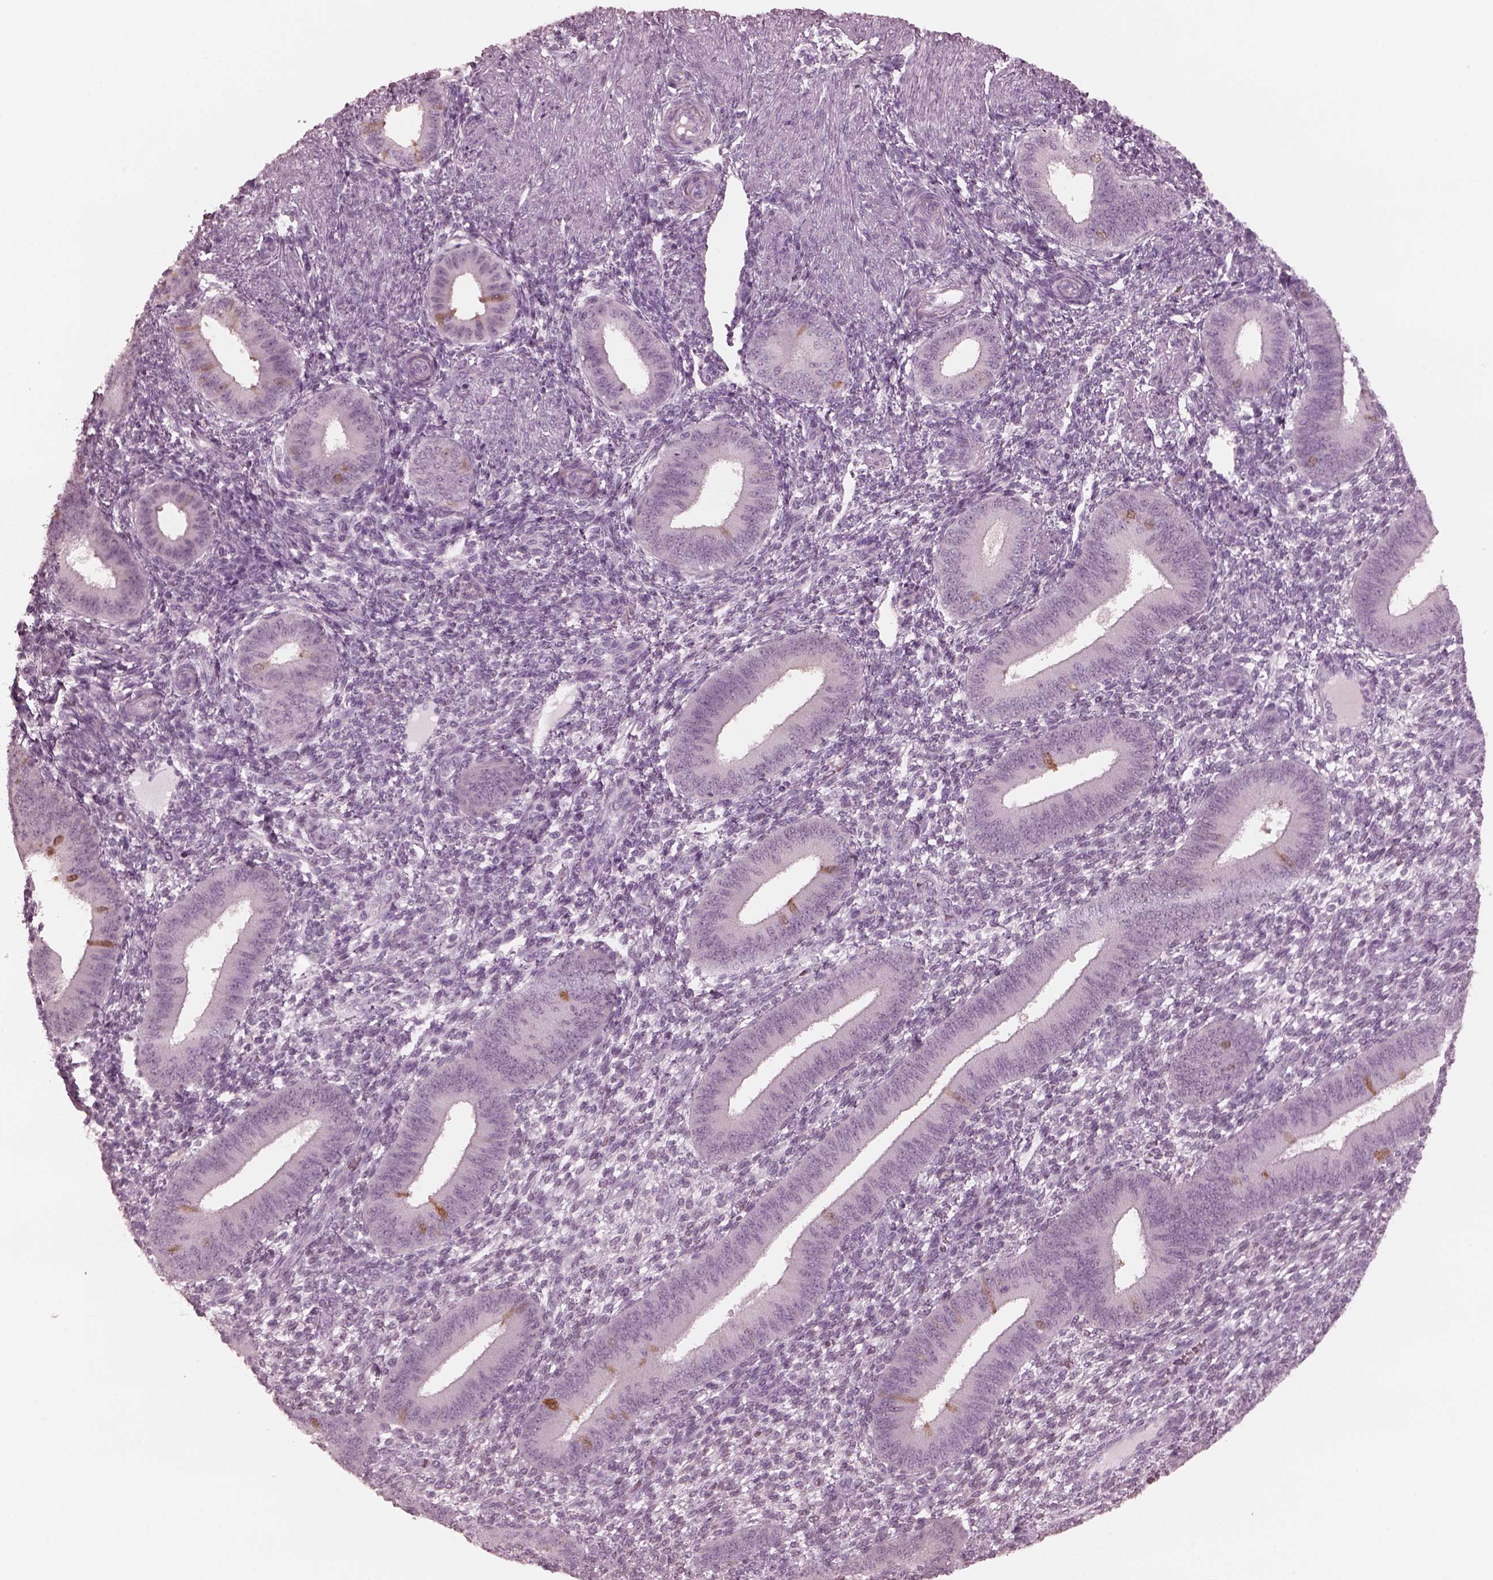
{"staining": {"intensity": "negative", "quantity": "none", "location": "none"}, "tissue": "endometrium", "cell_type": "Cells in endometrial stroma", "image_type": "normal", "snomed": [{"axis": "morphology", "description": "Normal tissue, NOS"}, {"axis": "topography", "description": "Endometrium"}], "caption": "IHC of normal endometrium demonstrates no expression in cells in endometrial stroma. (DAB (3,3'-diaminobenzidine) immunohistochemistry (IHC) visualized using brightfield microscopy, high magnification).", "gene": "C2orf81", "patient": {"sex": "female", "age": 39}}